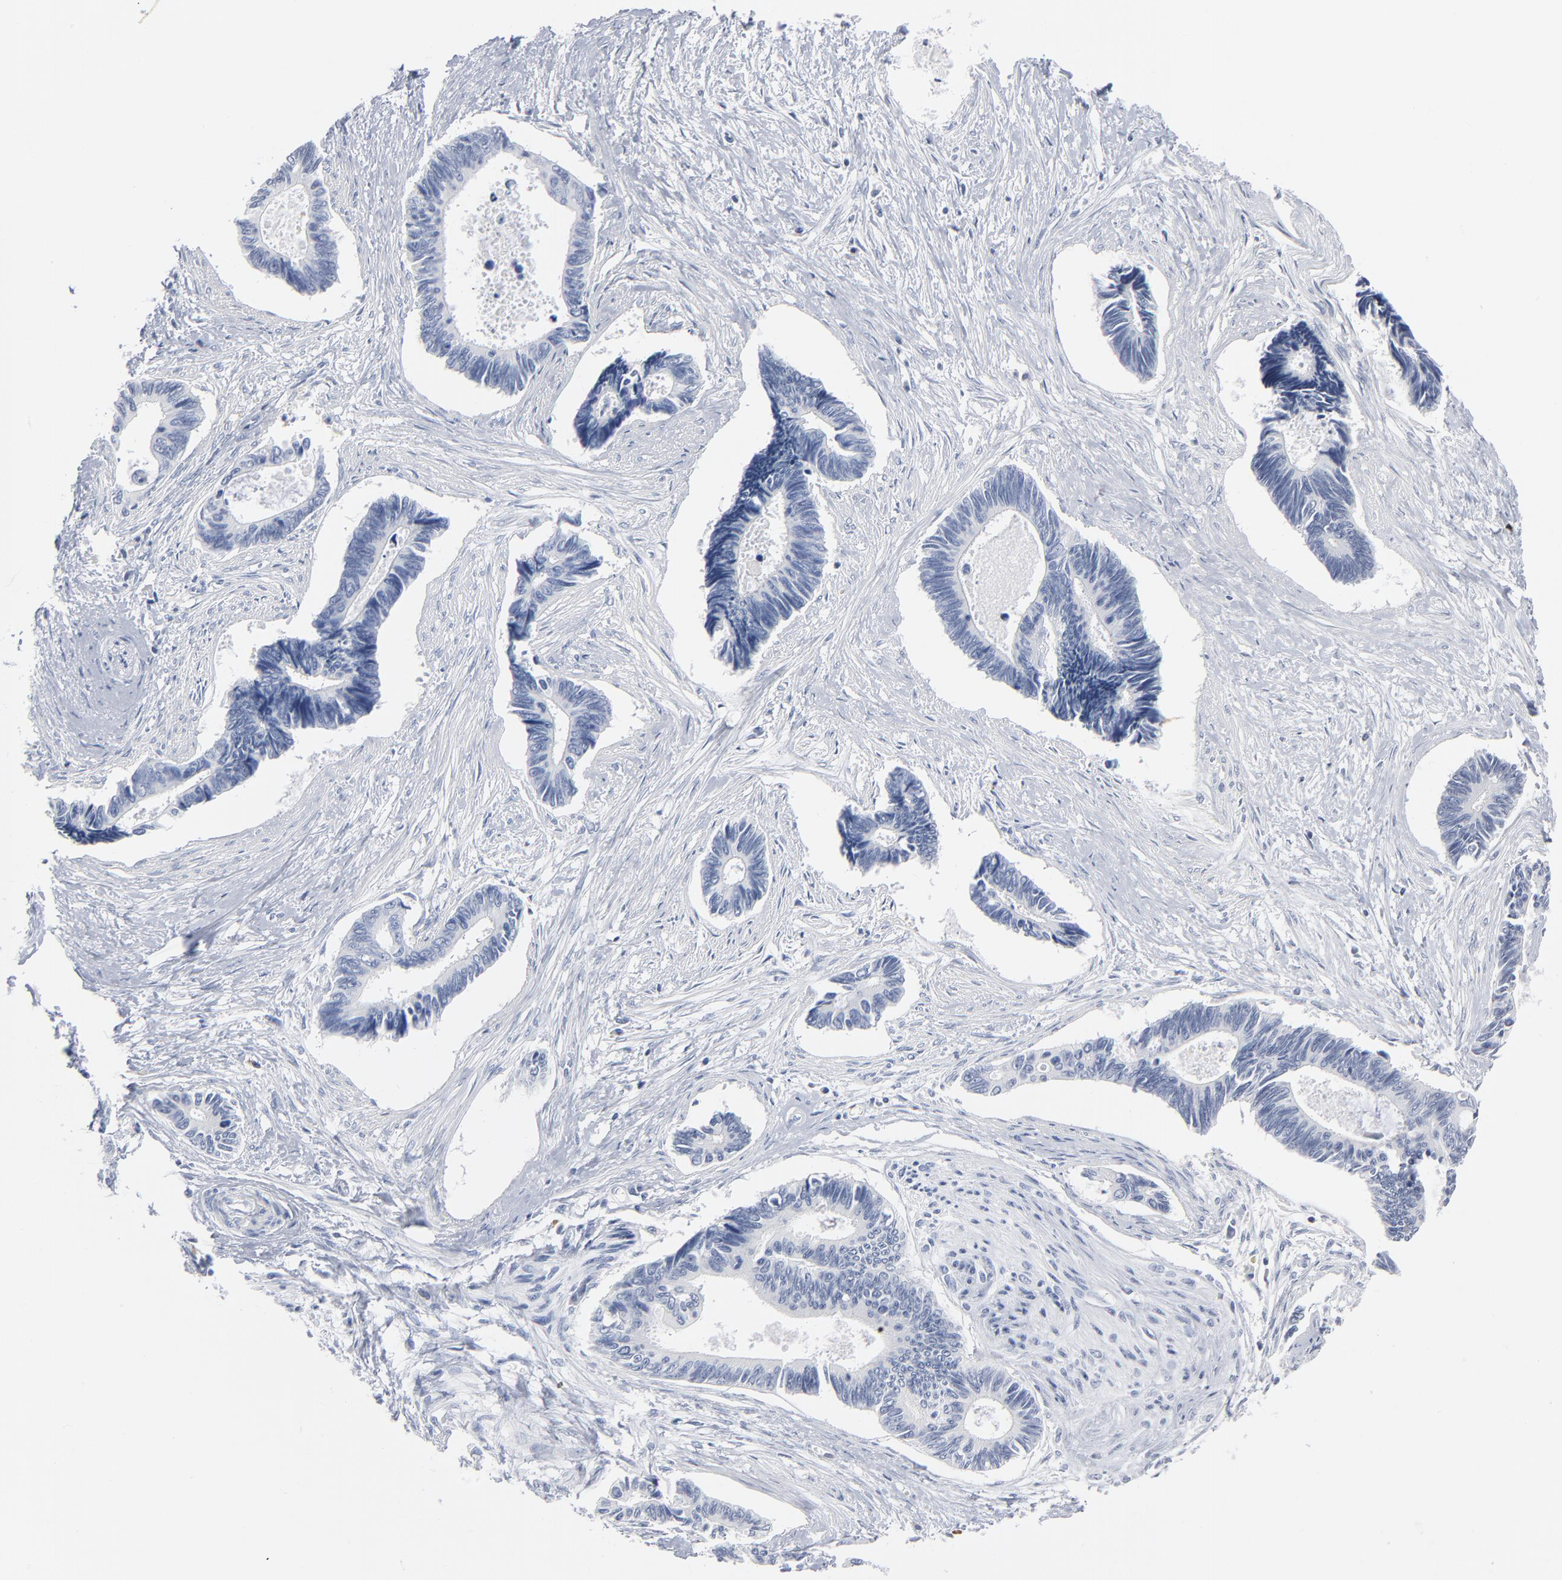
{"staining": {"intensity": "negative", "quantity": "none", "location": "none"}, "tissue": "pancreatic cancer", "cell_type": "Tumor cells", "image_type": "cancer", "snomed": [{"axis": "morphology", "description": "Adenocarcinoma, NOS"}, {"axis": "topography", "description": "Pancreas"}], "caption": "Tumor cells are negative for protein expression in human pancreatic cancer.", "gene": "PTK2B", "patient": {"sex": "female", "age": 70}}